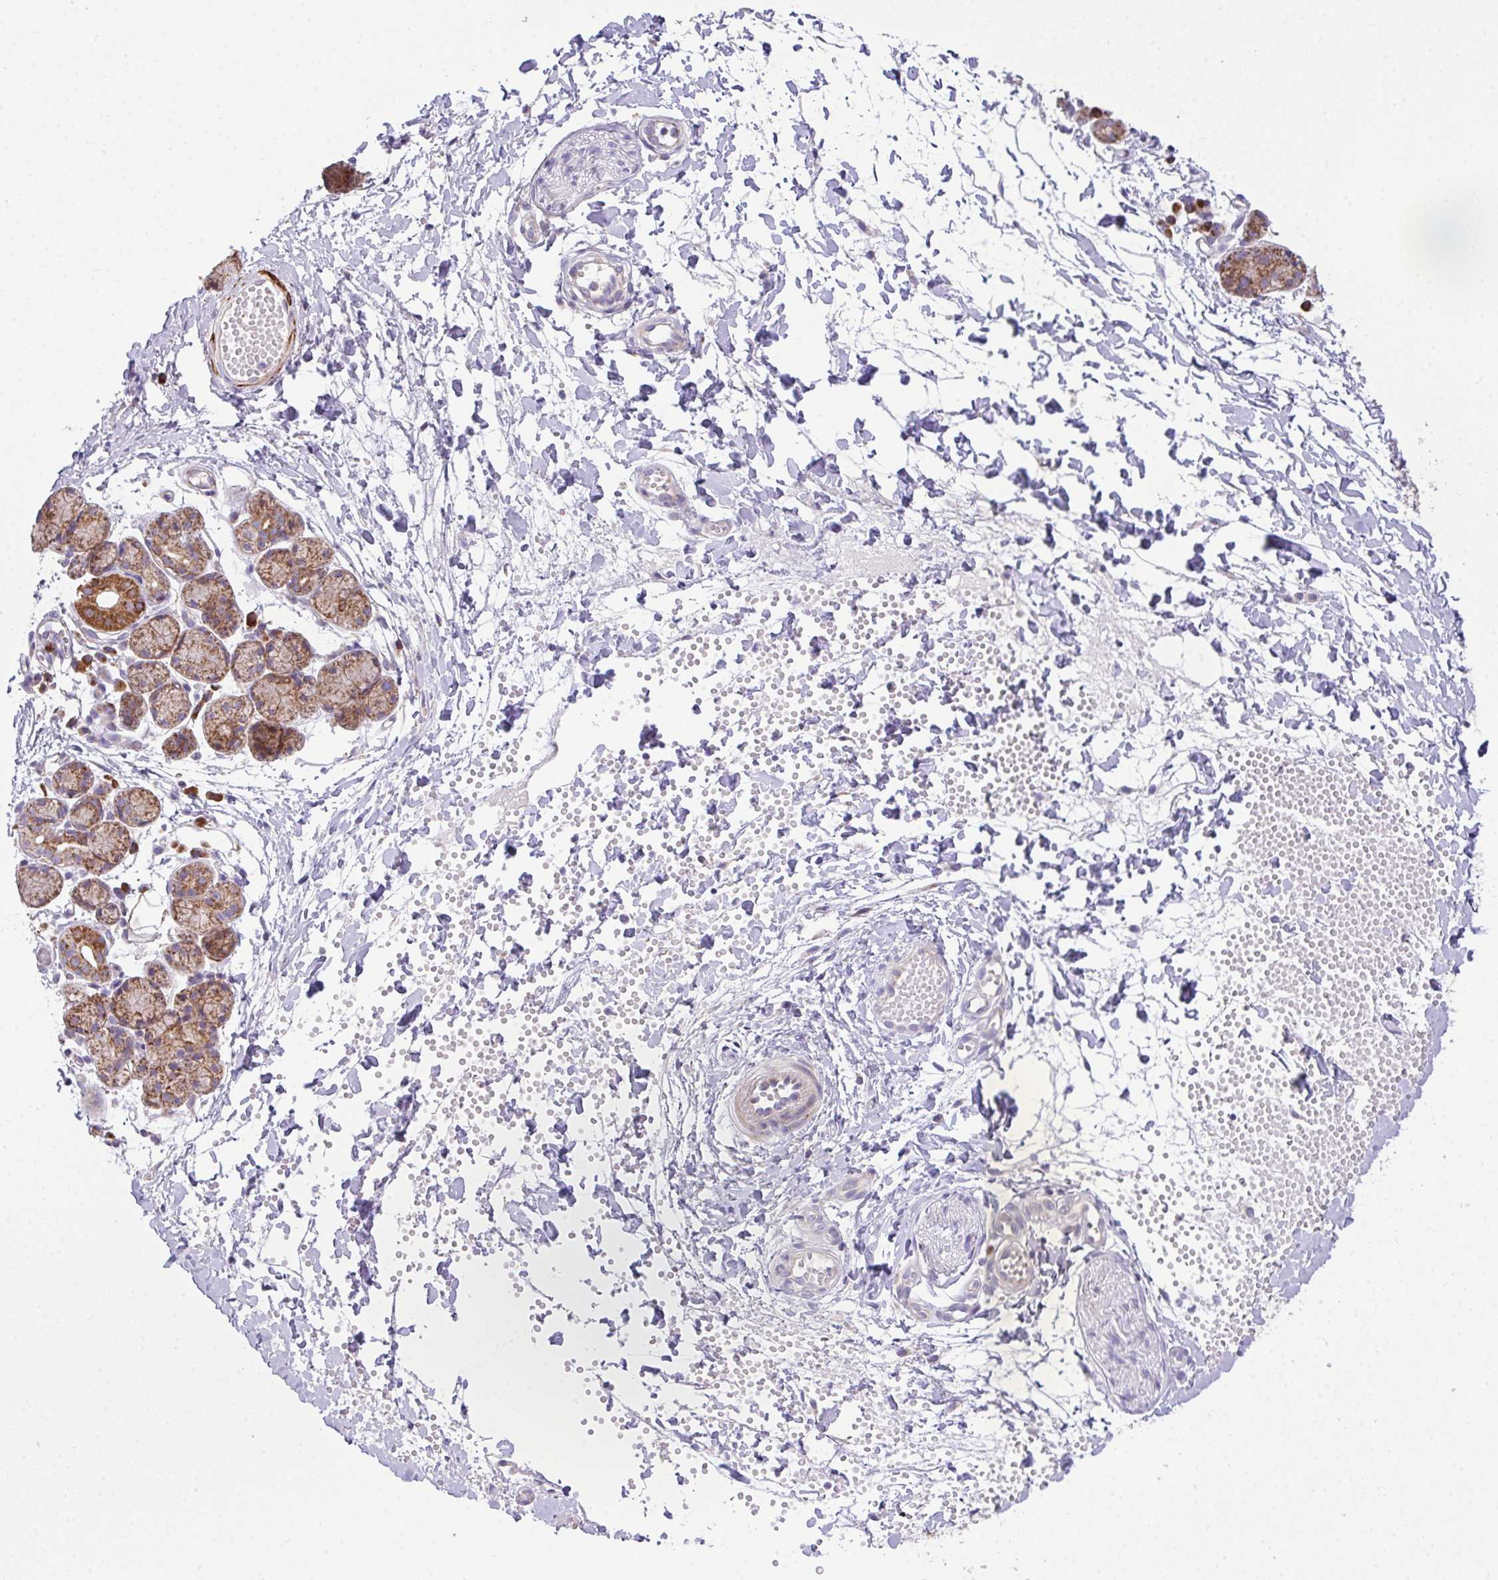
{"staining": {"intensity": "strong", "quantity": ">75%", "location": "cytoplasmic/membranous"}, "tissue": "salivary gland", "cell_type": "Glandular cells", "image_type": "normal", "snomed": [{"axis": "morphology", "description": "Normal tissue, NOS"}, {"axis": "morphology", "description": "Inflammation, NOS"}, {"axis": "topography", "description": "Lymph node"}, {"axis": "topography", "description": "Salivary gland"}], "caption": "Immunohistochemistry (IHC) image of normal salivary gland: human salivary gland stained using immunohistochemistry (IHC) shows high levels of strong protein expression localized specifically in the cytoplasmic/membranous of glandular cells, appearing as a cytoplasmic/membranous brown color.", "gene": "CHDH", "patient": {"sex": "male", "age": 3}}